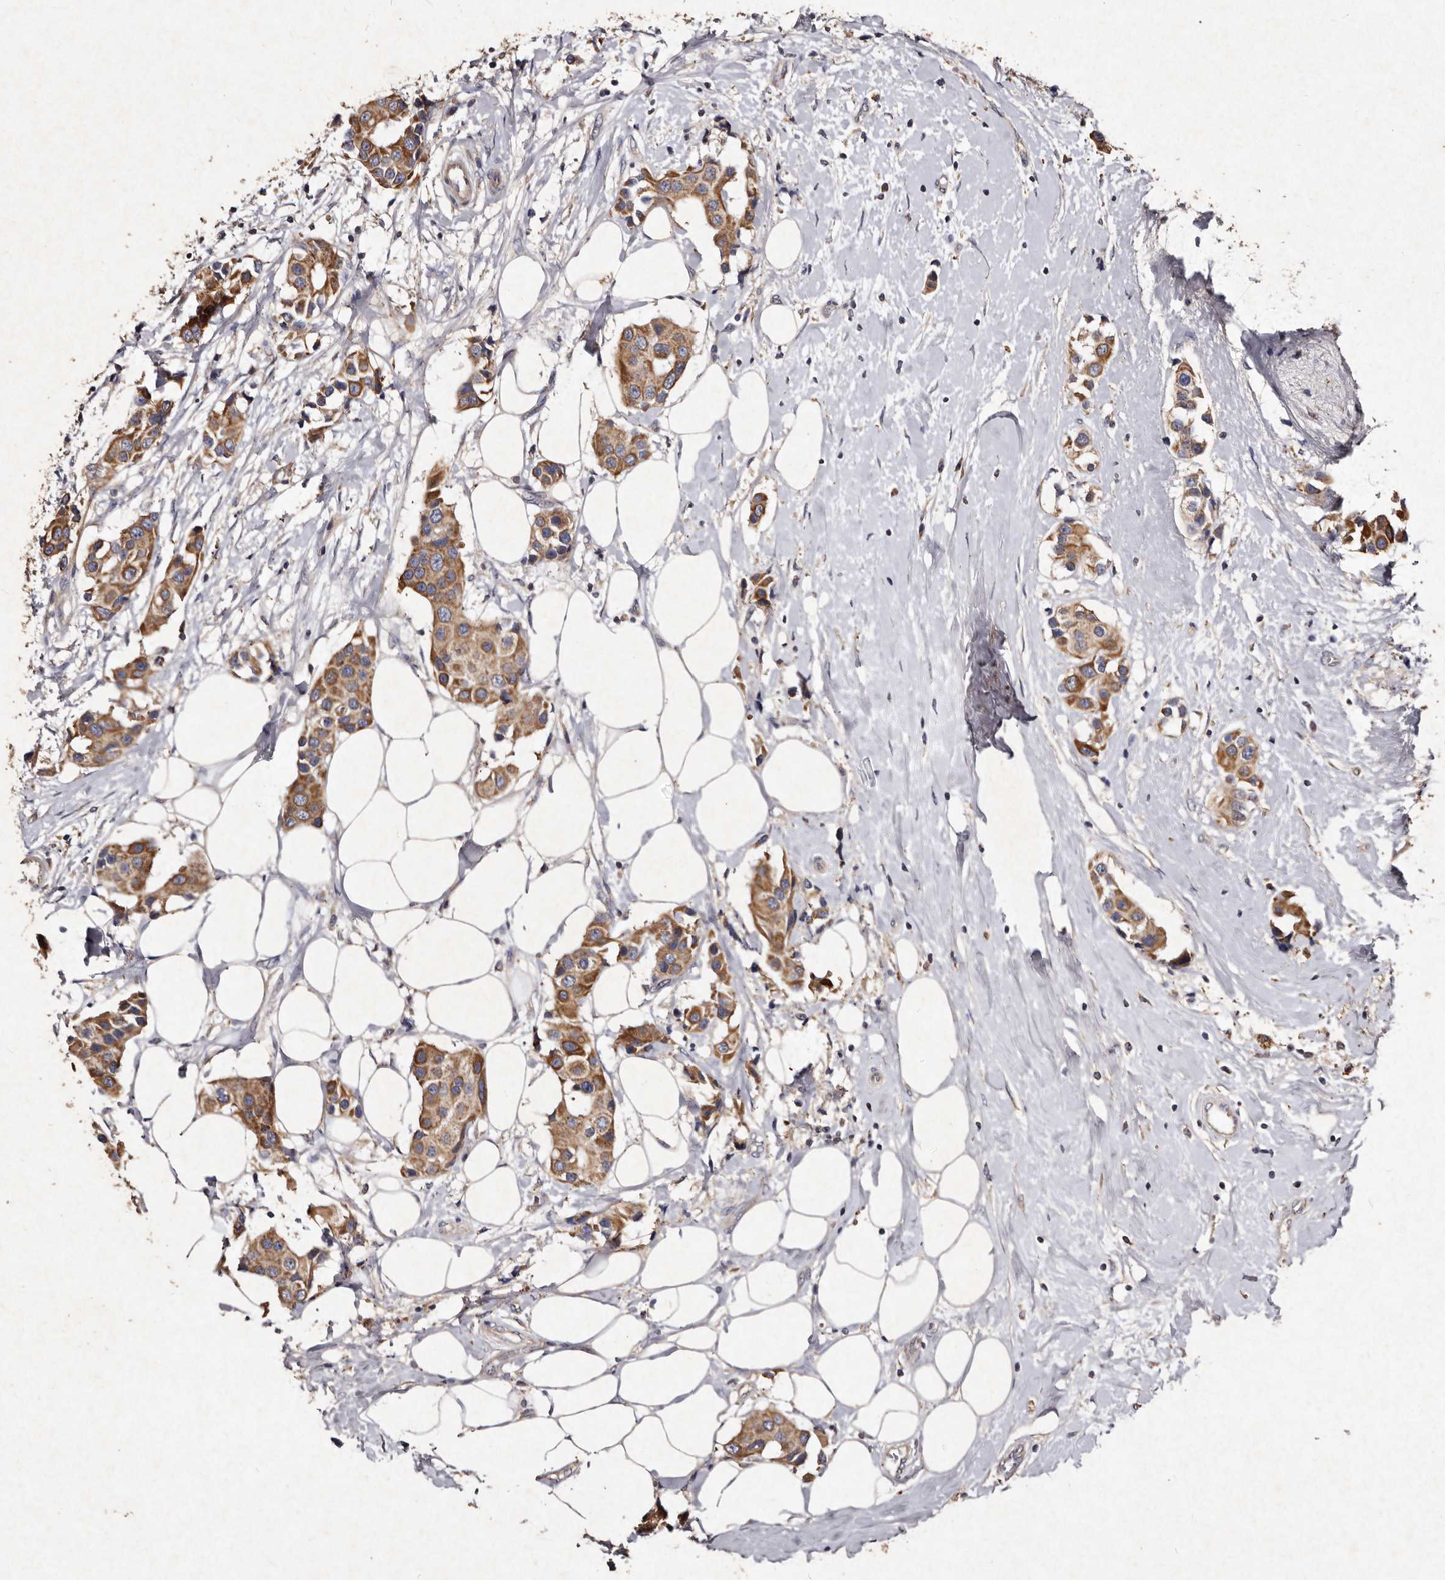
{"staining": {"intensity": "moderate", "quantity": ">75%", "location": "cytoplasmic/membranous"}, "tissue": "breast cancer", "cell_type": "Tumor cells", "image_type": "cancer", "snomed": [{"axis": "morphology", "description": "Normal tissue, NOS"}, {"axis": "morphology", "description": "Duct carcinoma"}, {"axis": "topography", "description": "Breast"}], "caption": "Tumor cells reveal moderate cytoplasmic/membranous expression in about >75% of cells in breast infiltrating ductal carcinoma.", "gene": "TFB1M", "patient": {"sex": "female", "age": 39}}